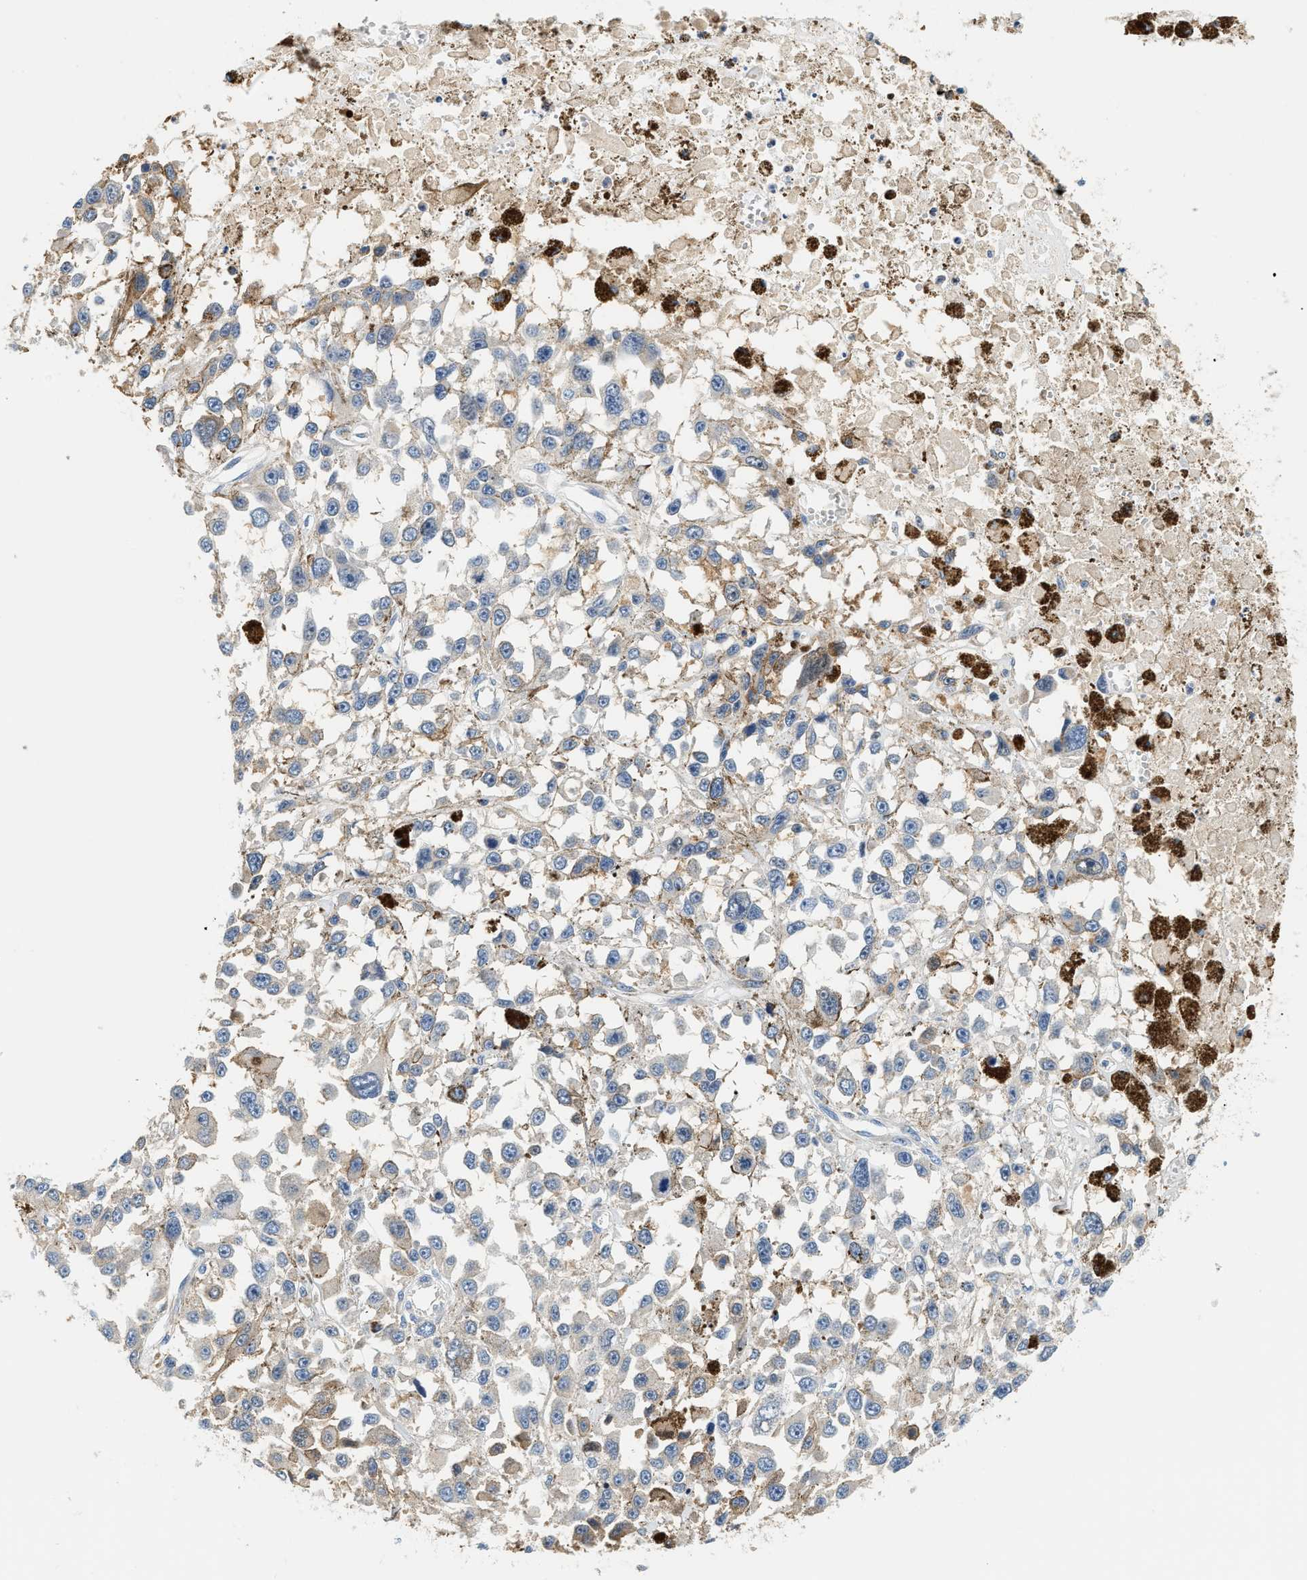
{"staining": {"intensity": "weak", "quantity": "<25%", "location": "cytoplasmic/membranous"}, "tissue": "melanoma", "cell_type": "Tumor cells", "image_type": "cancer", "snomed": [{"axis": "morphology", "description": "Malignant melanoma, Metastatic site"}, {"axis": "topography", "description": "Lymph node"}], "caption": "Malignant melanoma (metastatic site) stained for a protein using IHC demonstrates no positivity tumor cells.", "gene": "SLC35E1", "patient": {"sex": "male", "age": 59}}